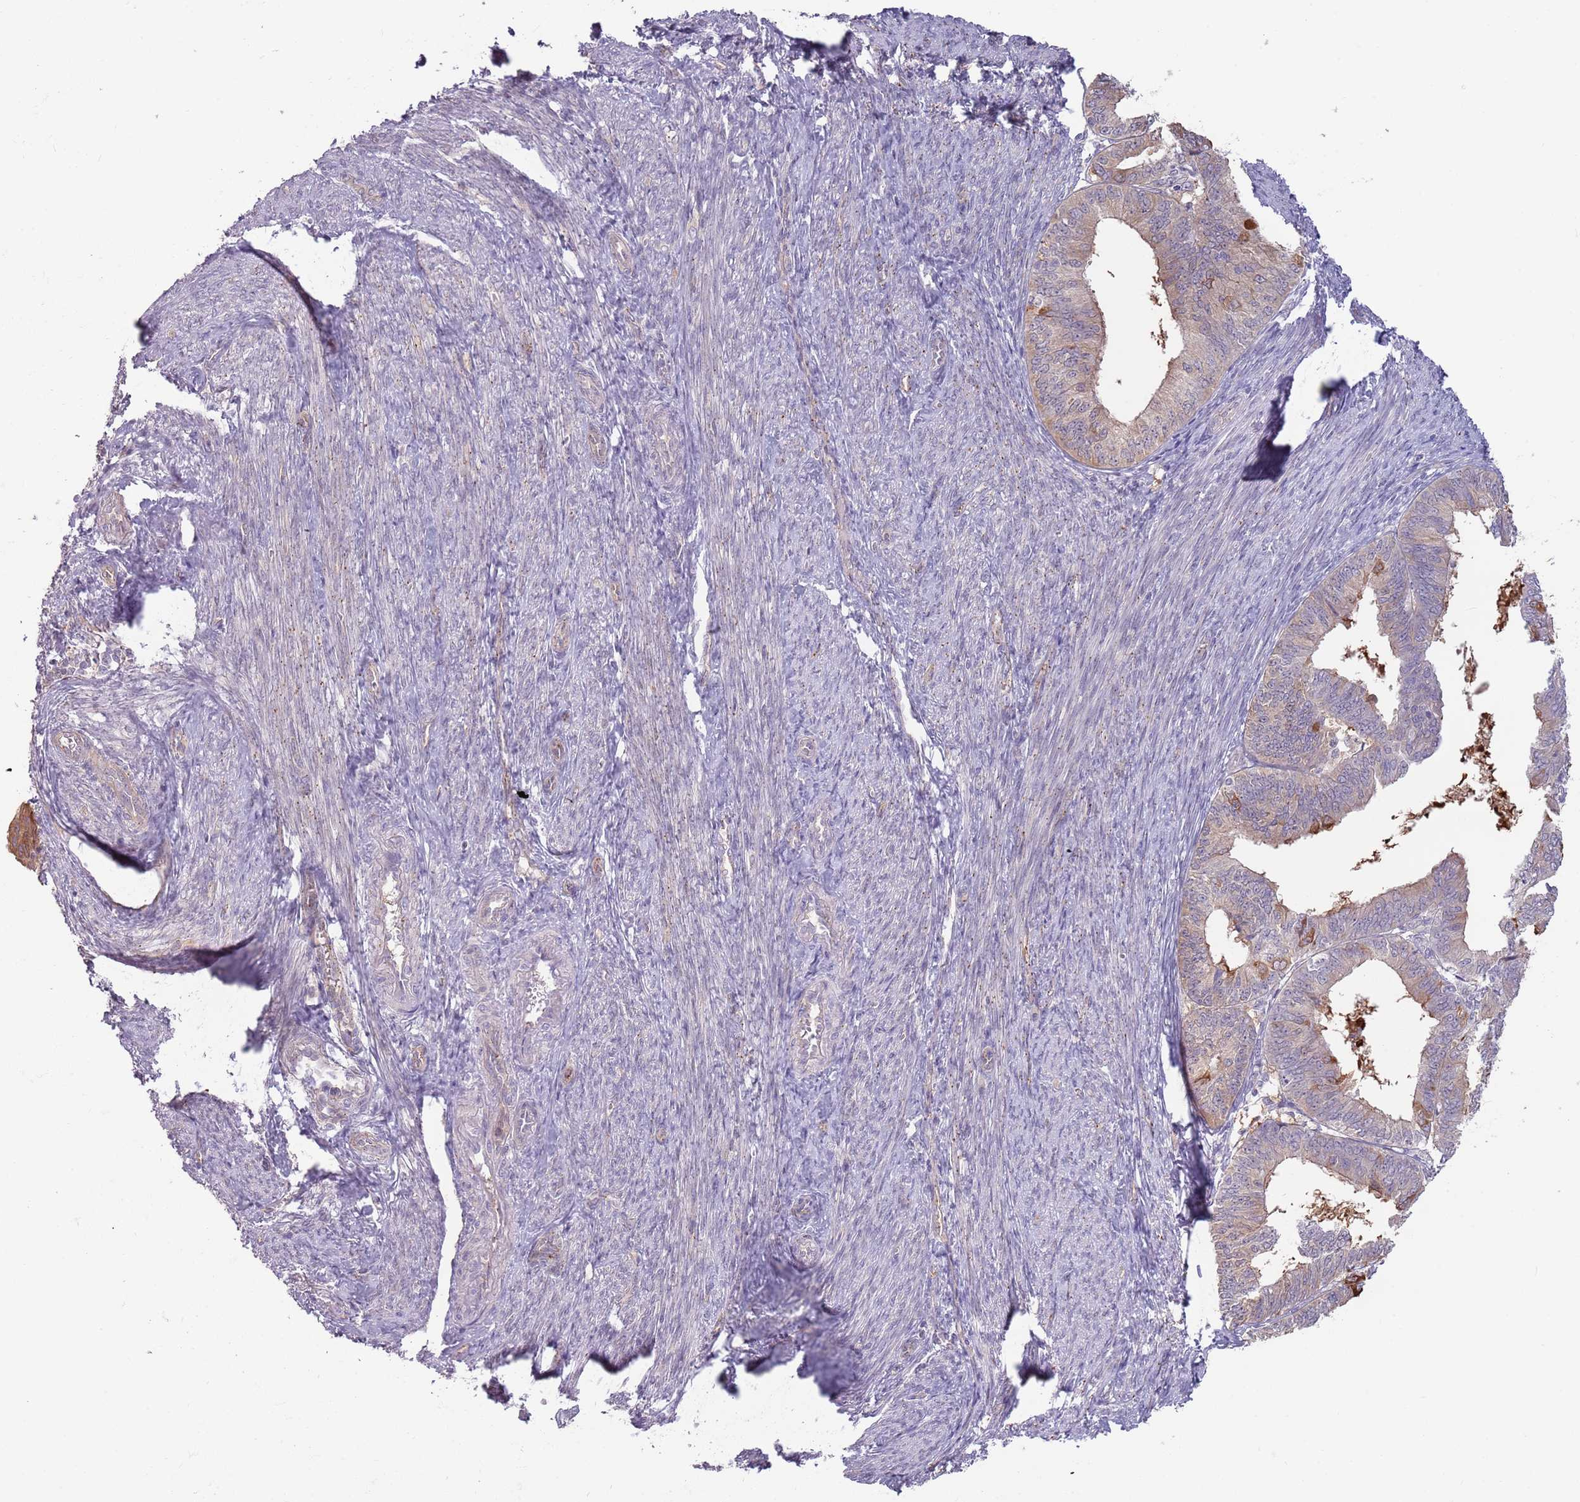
{"staining": {"intensity": "moderate", "quantity": "<25%", "location": "cytoplasmic/membranous"}, "tissue": "endometrial cancer", "cell_type": "Tumor cells", "image_type": "cancer", "snomed": [{"axis": "morphology", "description": "Adenocarcinoma, NOS"}, {"axis": "topography", "description": "Endometrium"}], "caption": "High-magnification brightfield microscopy of adenocarcinoma (endometrial) stained with DAB (brown) and counterstained with hematoxylin (blue). tumor cells exhibit moderate cytoplasmic/membranous expression is appreciated in about<25% of cells.", "gene": "LDHD", "patient": {"sex": "female", "age": 56}}